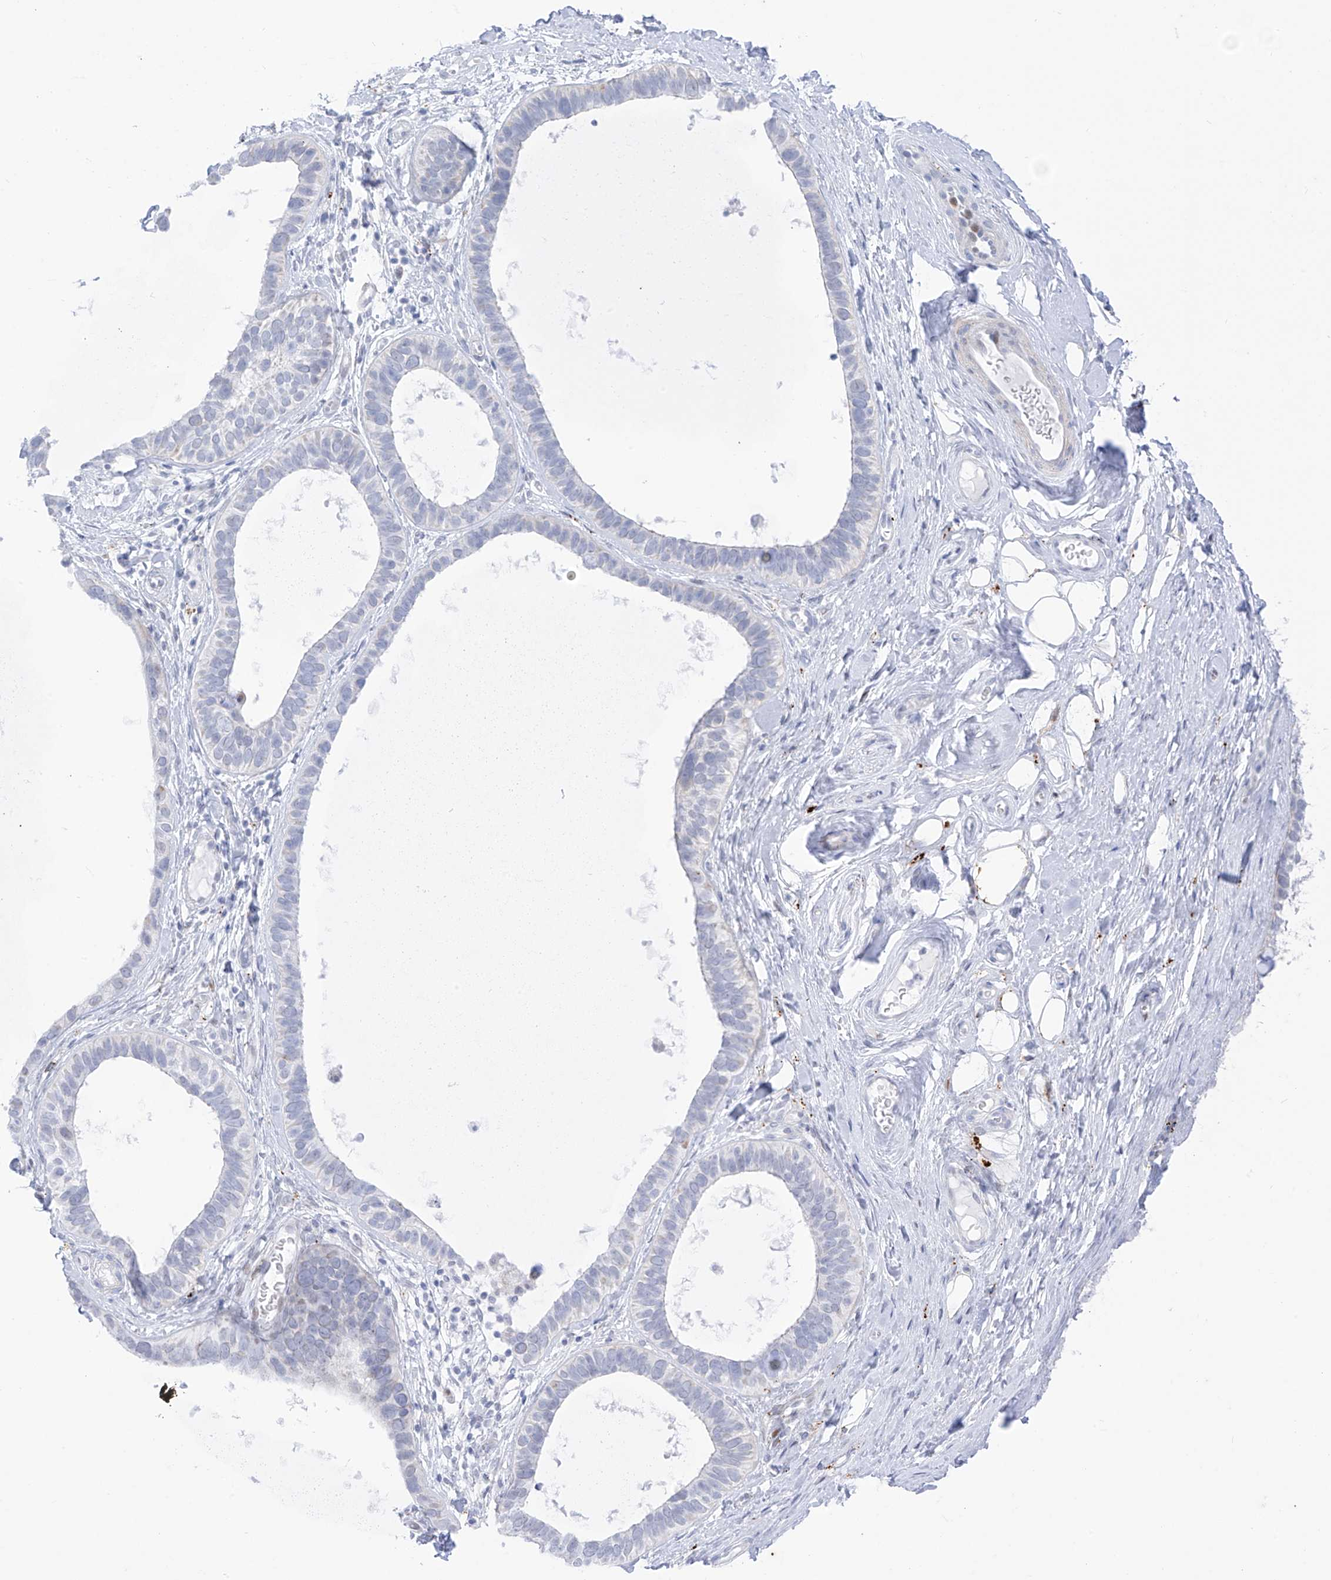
{"staining": {"intensity": "negative", "quantity": "none", "location": "none"}, "tissue": "skin cancer", "cell_type": "Tumor cells", "image_type": "cancer", "snomed": [{"axis": "morphology", "description": "Basal cell carcinoma"}, {"axis": "topography", "description": "Skin"}], "caption": "This is a histopathology image of IHC staining of skin basal cell carcinoma, which shows no staining in tumor cells.", "gene": "PSPH", "patient": {"sex": "male", "age": 62}}